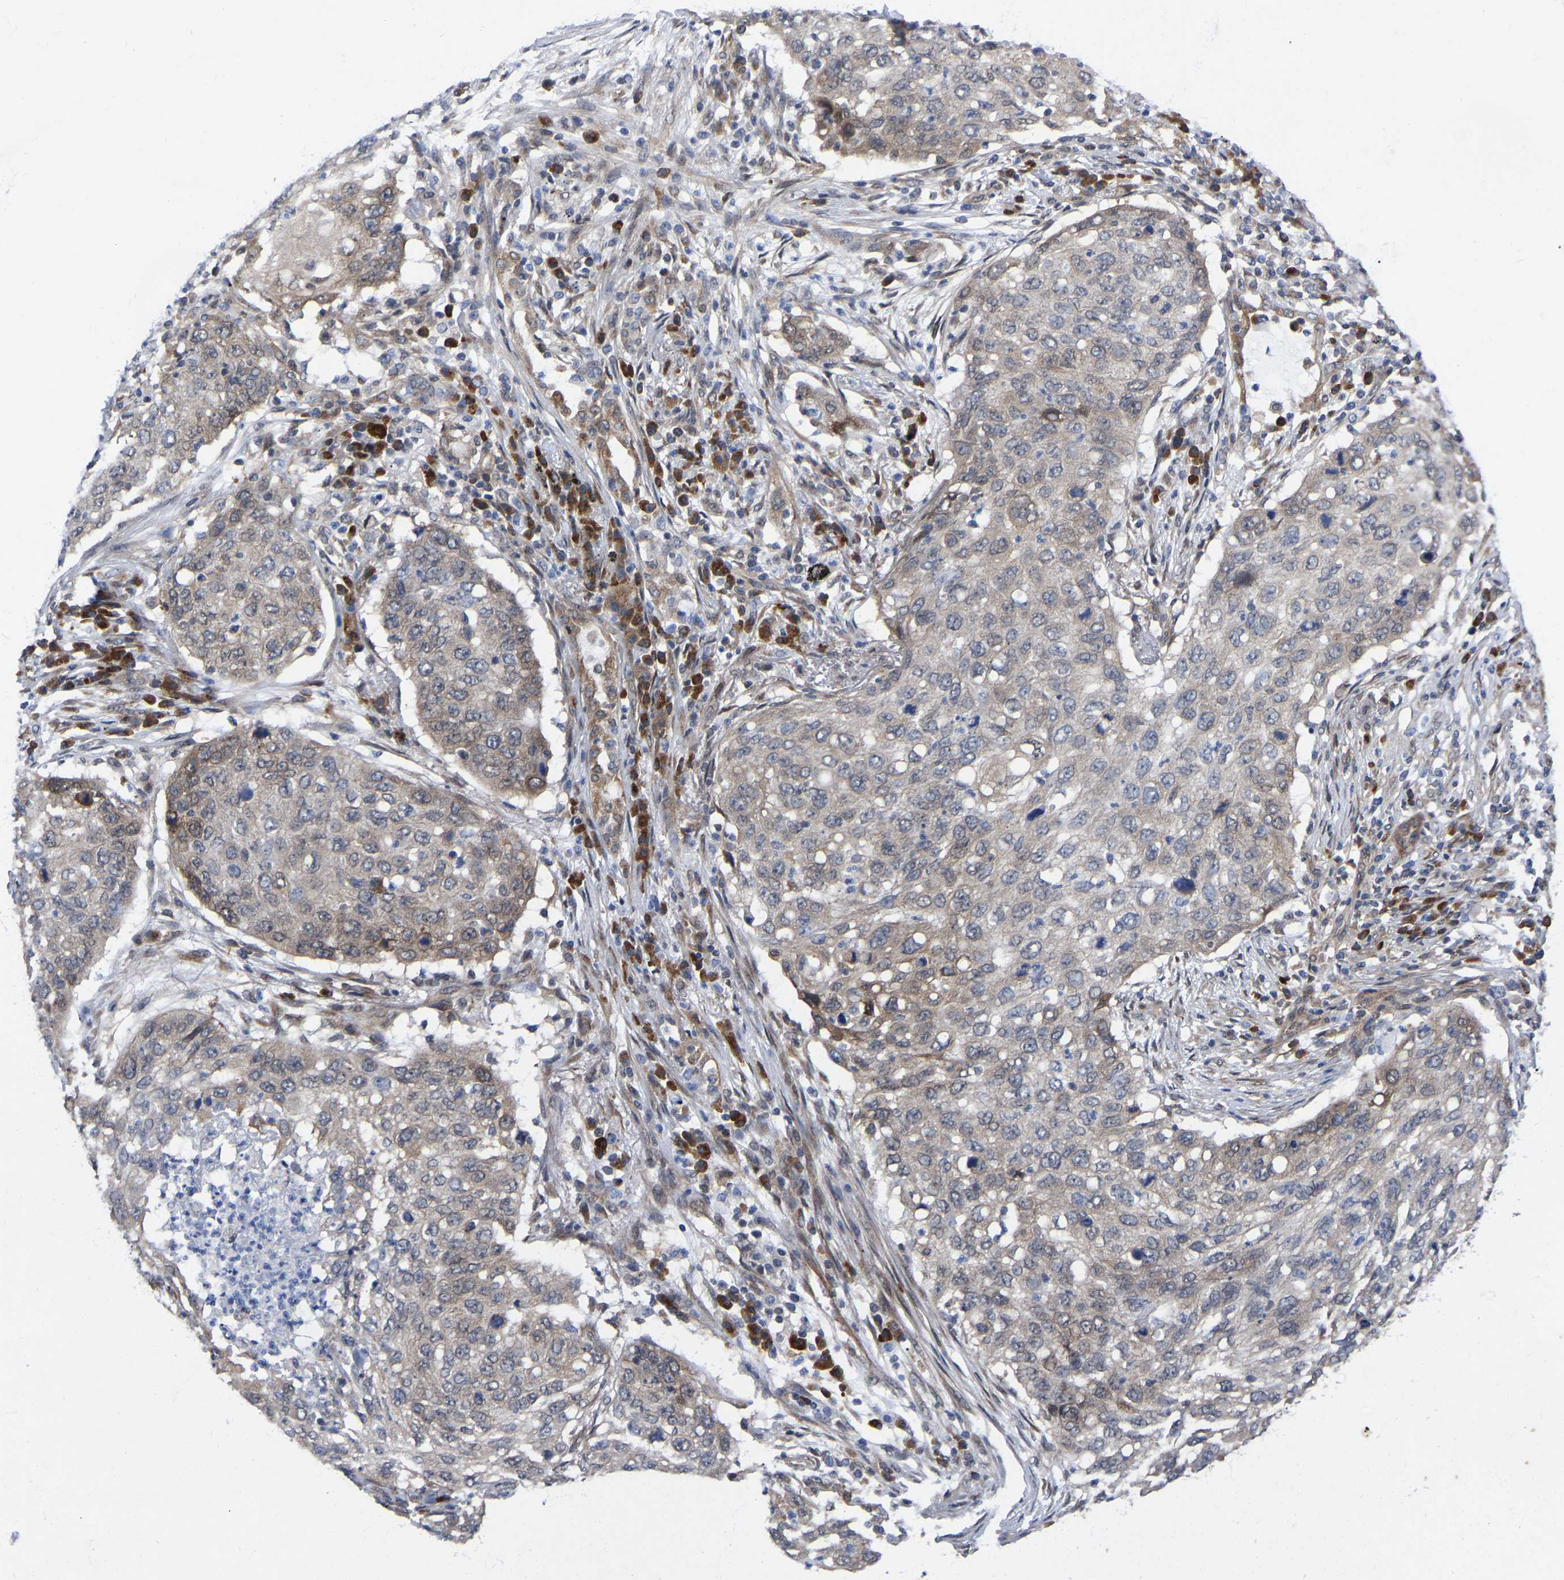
{"staining": {"intensity": "weak", "quantity": "<25%", "location": "cytoplasmic/membranous"}, "tissue": "lung cancer", "cell_type": "Tumor cells", "image_type": "cancer", "snomed": [{"axis": "morphology", "description": "Squamous cell carcinoma, NOS"}, {"axis": "topography", "description": "Lung"}], "caption": "Immunohistochemical staining of human lung squamous cell carcinoma displays no significant positivity in tumor cells.", "gene": "UBE4B", "patient": {"sex": "female", "age": 63}}